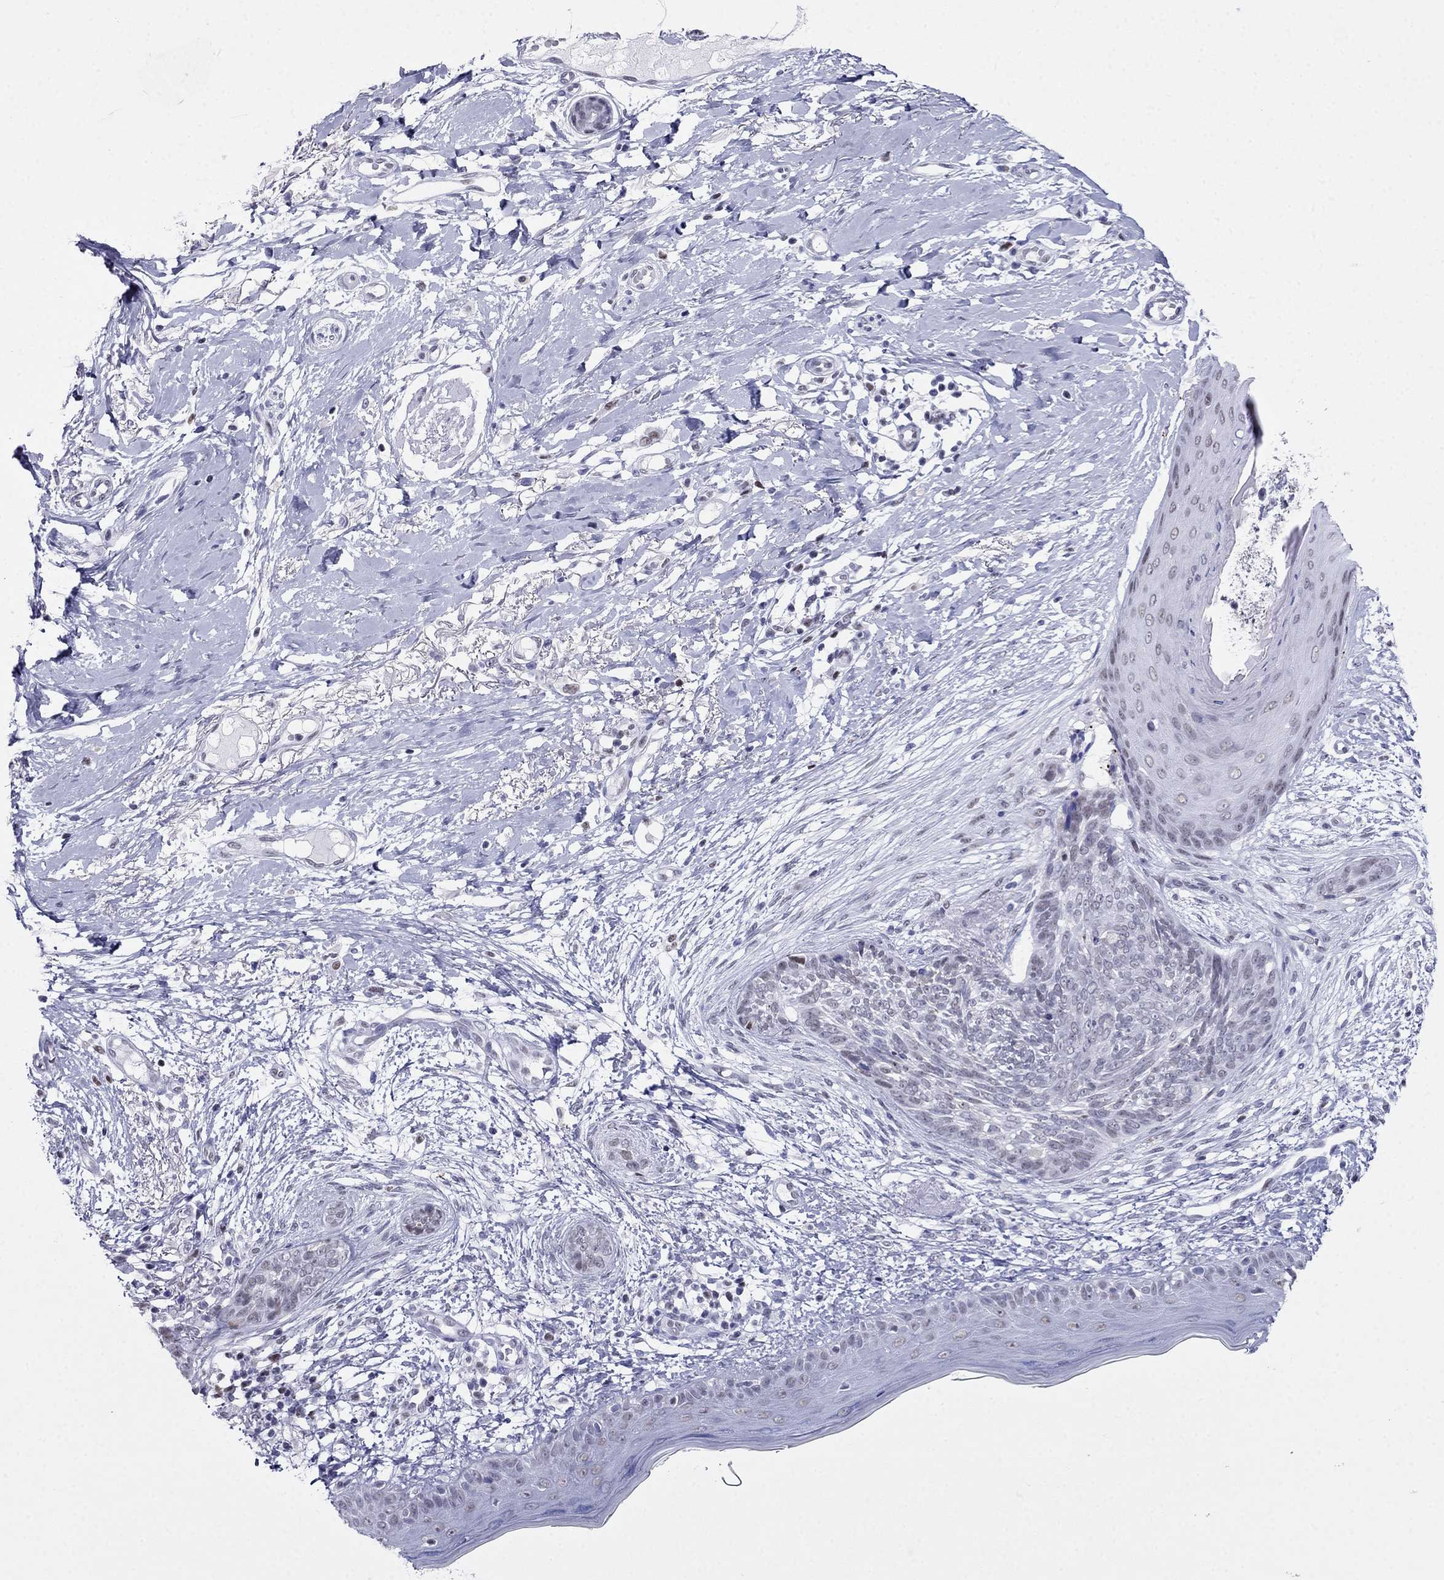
{"staining": {"intensity": "negative", "quantity": "none", "location": "none"}, "tissue": "skin cancer", "cell_type": "Tumor cells", "image_type": "cancer", "snomed": [{"axis": "morphology", "description": "Normal tissue, NOS"}, {"axis": "morphology", "description": "Basal cell carcinoma"}, {"axis": "topography", "description": "Skin"}], "caption": "Tumor cells show no significant expression in skin basal cell carcinoma.", "gene": "PPM1G", "patient": {"sex": "male", "age": 84}}